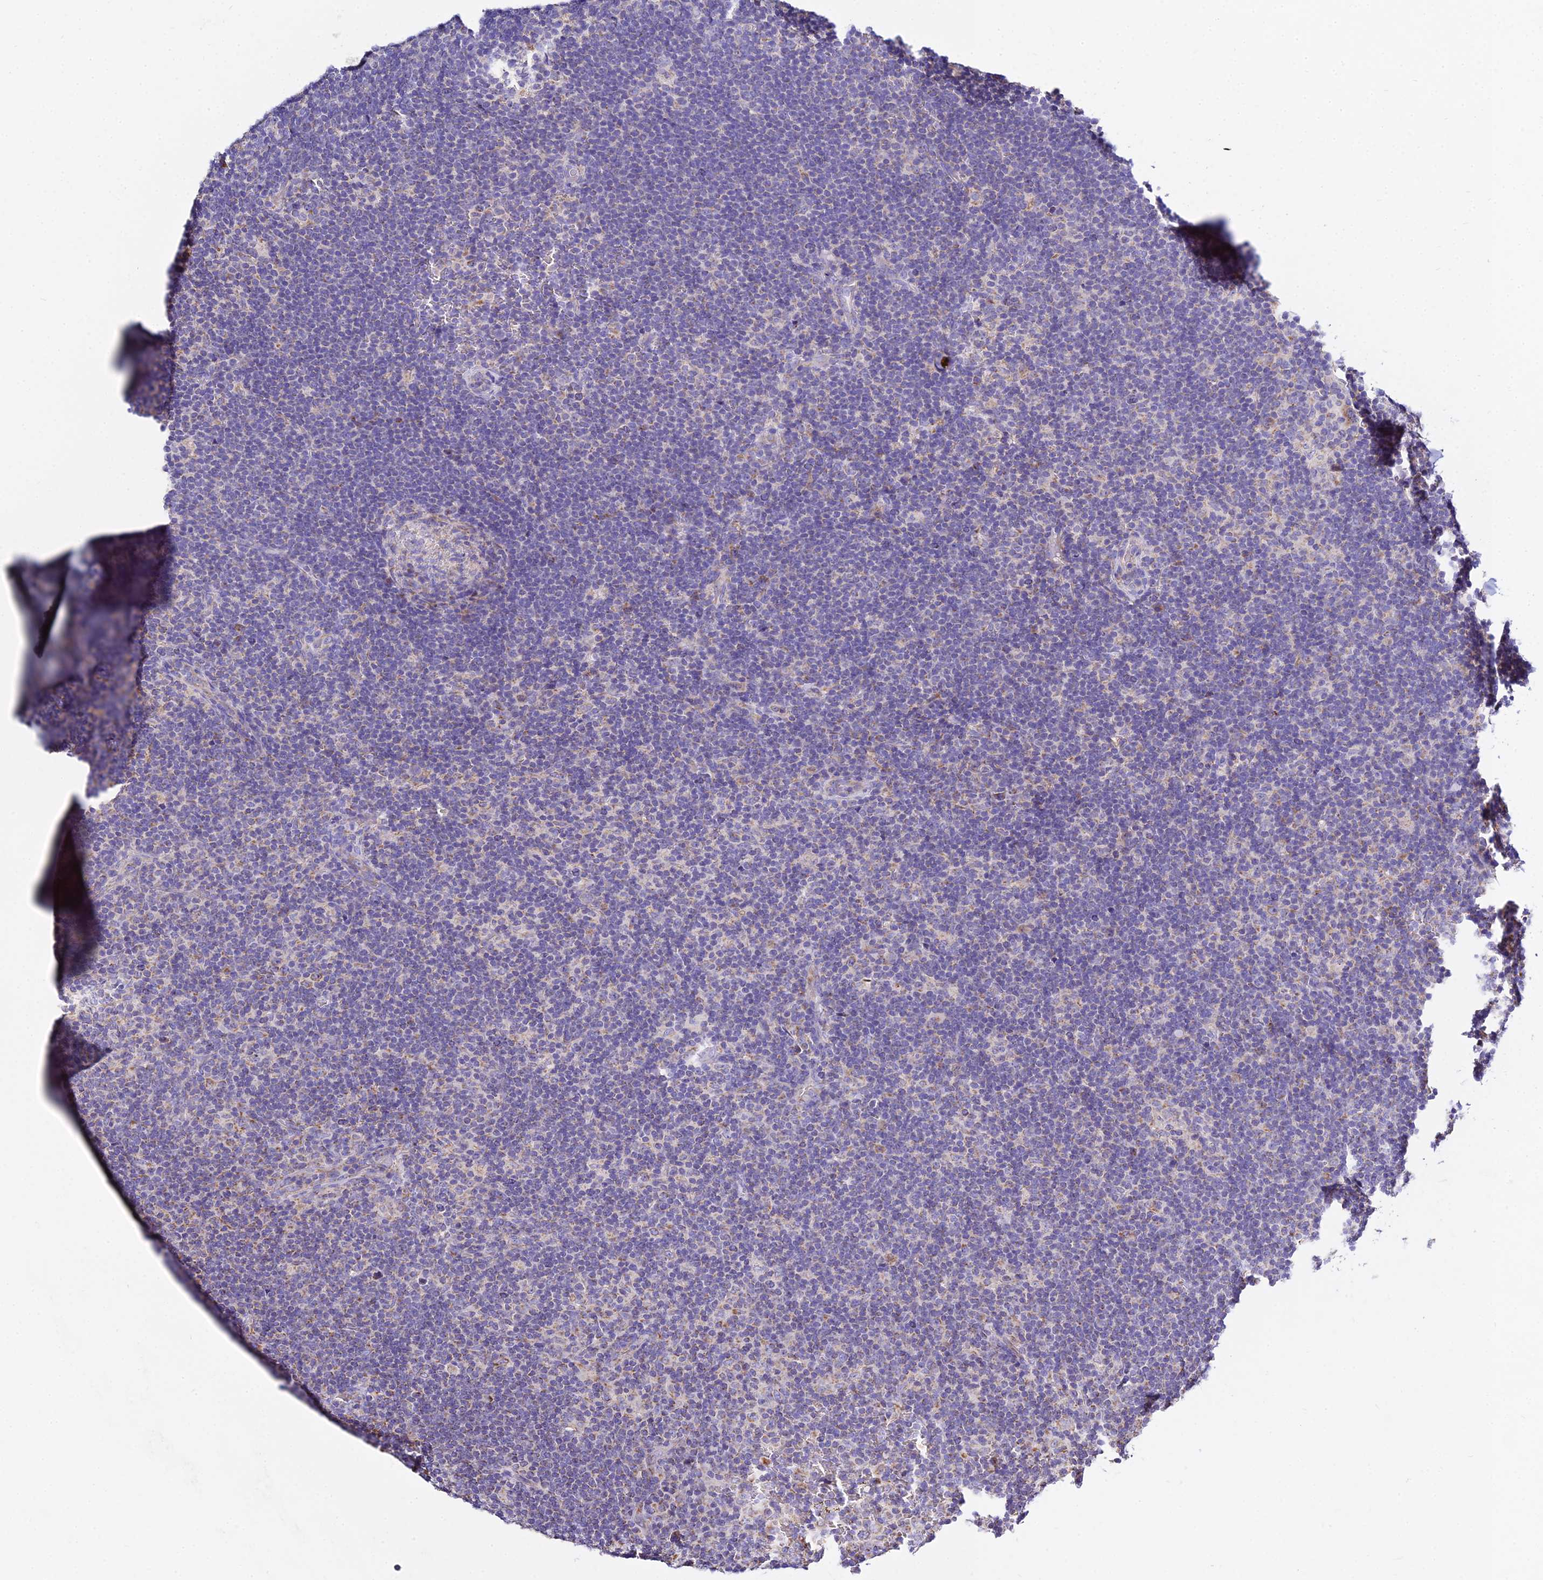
{"staining": {"intensity": "negative", "quantity": "none", "location": "none"}, "tissue": "lymphoma", "cell_type": "Tumor cells", "image_type": "cancer", "snomed": [{"axis": "morphology", "description": "Hodgkin's disease, NOS"}, {"axis": "topography", "description": "Lymph node"}], "caption": "Immunohistochemistry histopathology image of neoplastic tissue: lymphoma stained with DAB shows no significant protein positivity in tumor cells. (Immunohistochemistry, brightfield microscopy, high magnification).", "gene": "TYW5", "patient": {"sex": "female", "age": 57}}